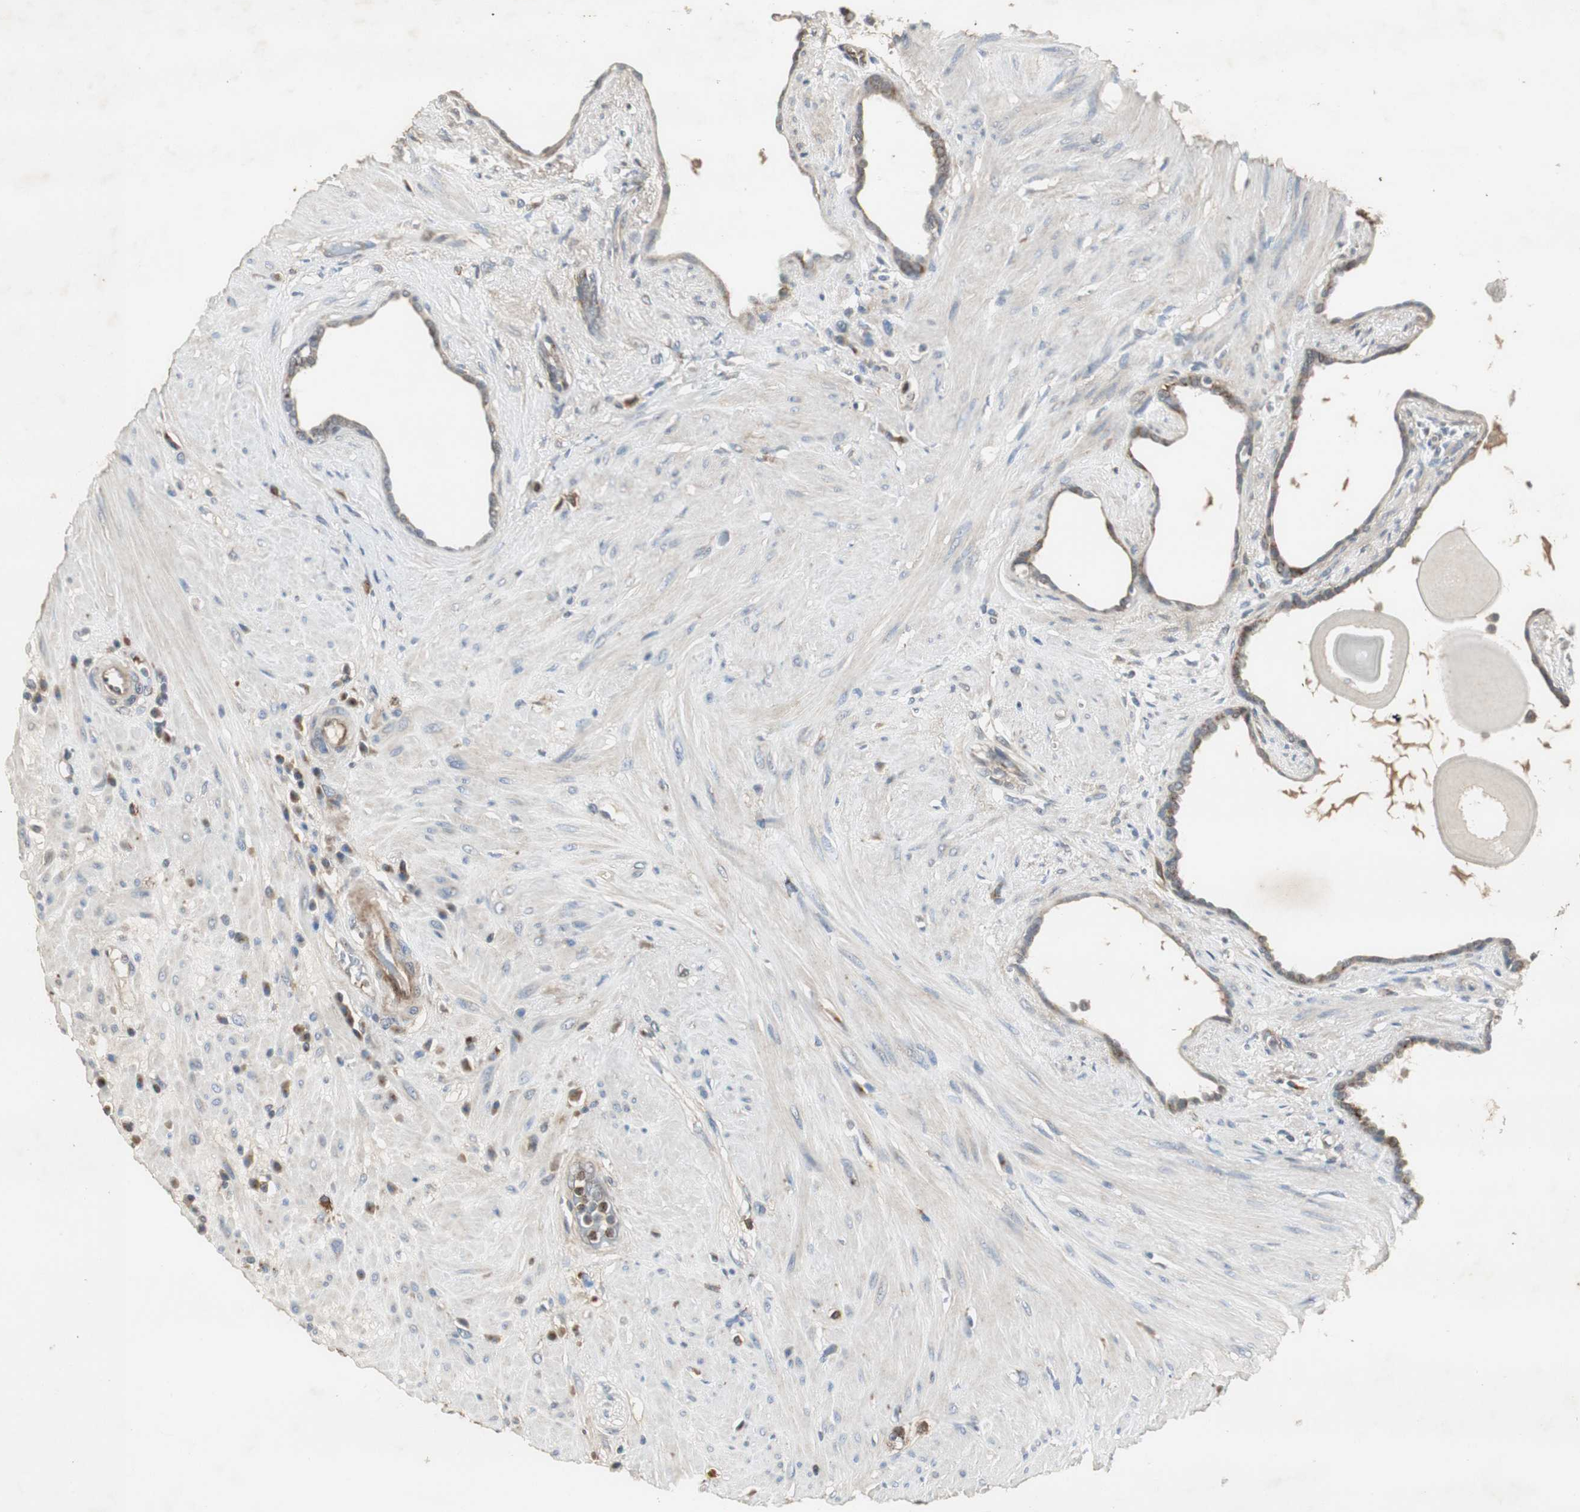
{"staining": {"intensity": "moderate", "quantity": ">75%", "location": "cytoplasmic/membranous"}, "tissue": "seminal vesicle", "cell_type": "Glandular cells", "image_type": "normal", "snomed": [{"axis": "morphology", "description": "Normal tissue, NOS"}, {"axis": "topography", "description": "Seminal veicle"}], "caption": "The image demonstrates a brown stain indicating the presence of a protein in the cytoplasmic/membranous of glandular cells in seminal vesicle. The protein of interest is shown in brown color, while the nuclei are stained blue.", "gene": "JTB", "patient": {"sex": "male", "age": 61}}